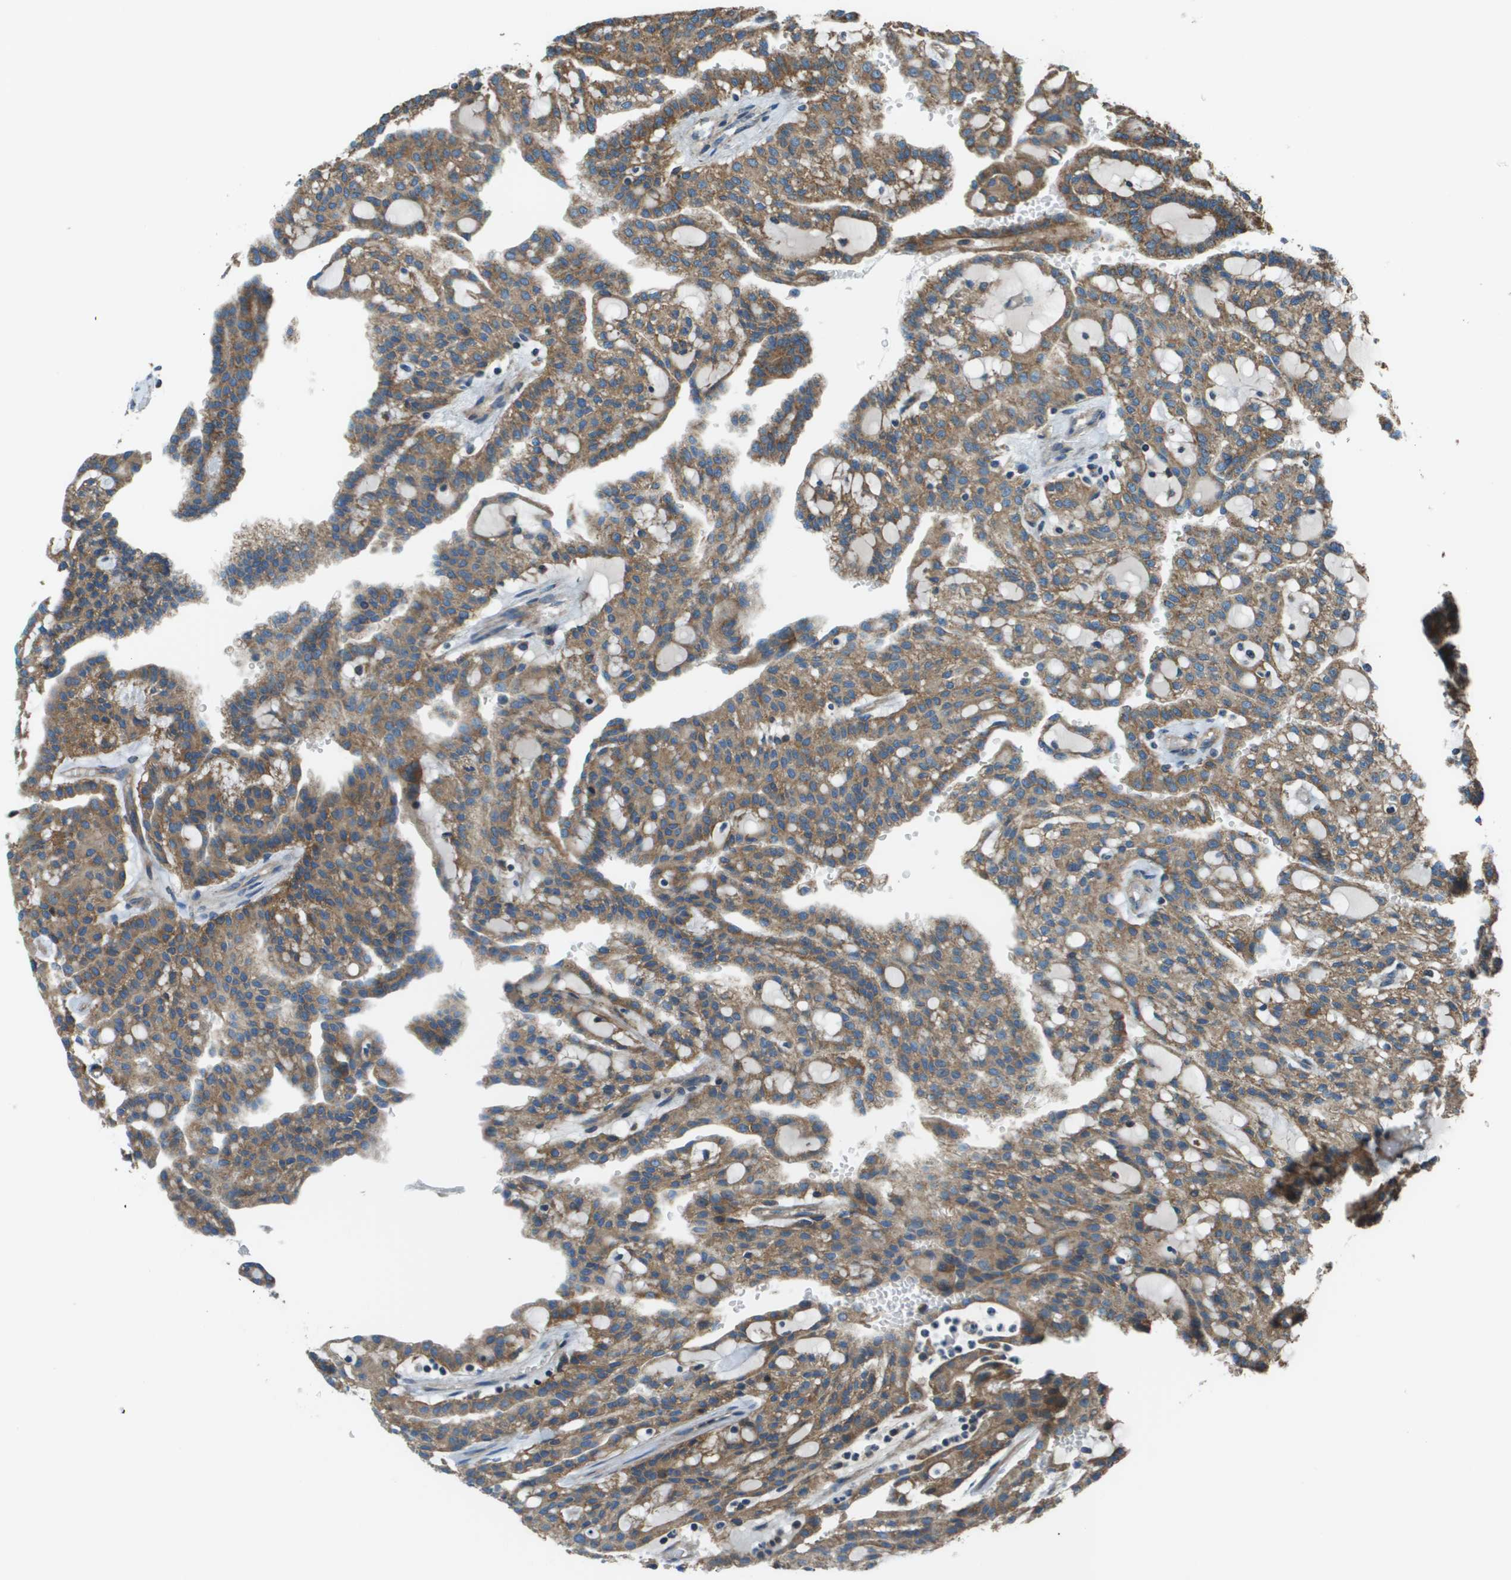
{"staining": {"intensity": "moderate", "quantity": ">75%", "location": "cytoplasmic/membranous"}, "tissue": "renal cancer", "cell_type": "Tumor cells", "image_type": "cancer", "snomed": [{"axis": "morphology", "description": "Adenocarcinoma, NOS"}, {"axis": "topography", "description": "Kidney"}], "caption": "This photomicrograph demonstrates immunohistochemistry (IHC) staining of human renal adenocarcinoma, with medium moderate cytoplasmic/membranous positivity in approximately >75% of tumor cells.", "gene": "TMEM51", "patient": {"sex": "male", "age": 63}}